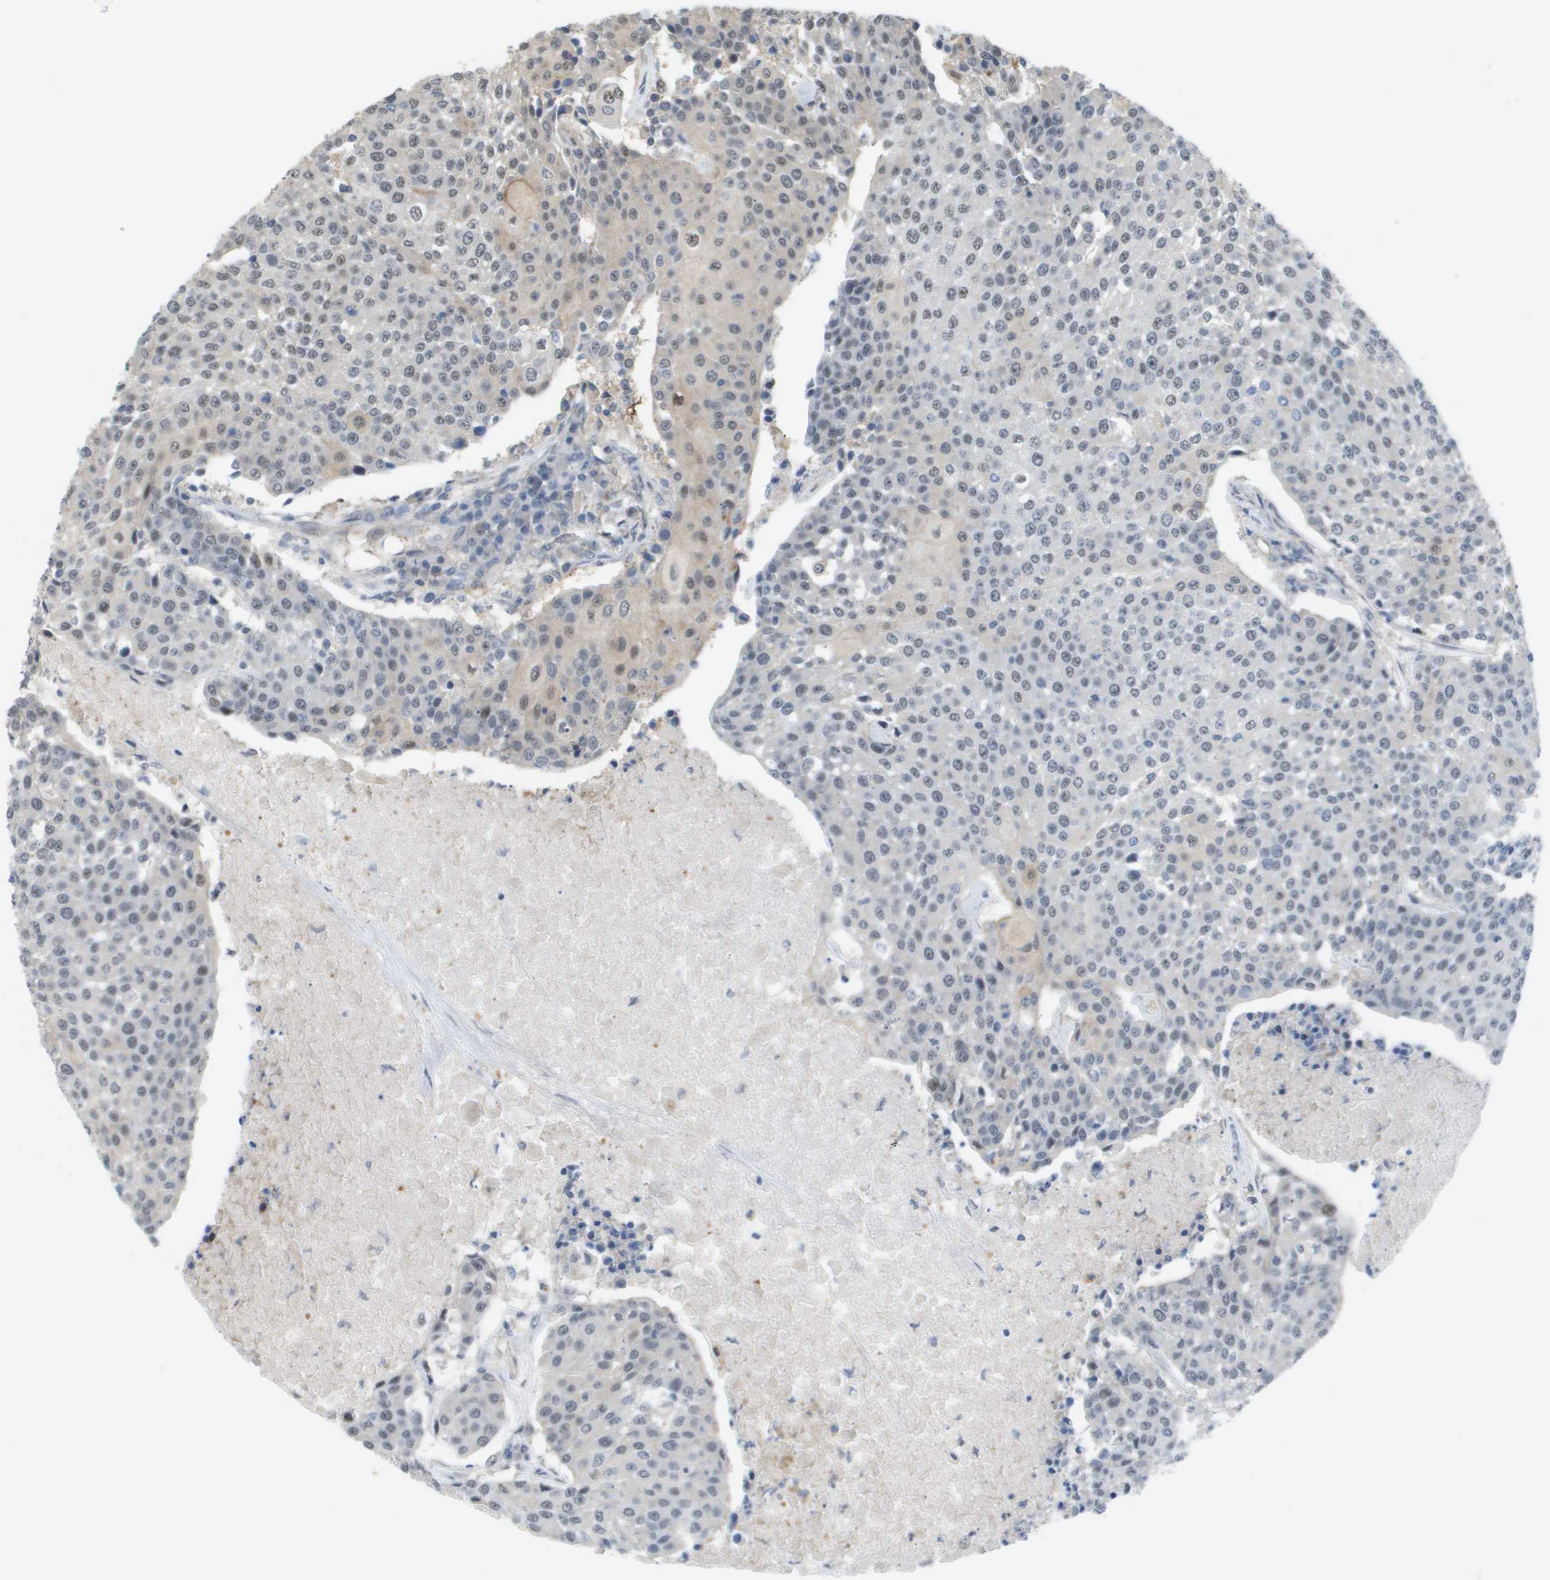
{"staining": {"intensity": "negative", "quantity": "none", "location": "none"}, "tissue": "urothelial cancer", "cell_type": "Tumor cells", "image_type": "cancer", "snomed": [{"axis": "morphology", "description": "Urothelial carcinoma, High grade"}, {"axis": "topography", "description": "Urinary bladder"}], "caption": "Immunohistochemistry (IHC) image of neoplastic tissue: high-grade urothelial carcinoma stained with DAB demonstrates no significant protein positivity in tumor cells.", "gene": "RNF112", "patient": {"sex": "female", "age": 85}}